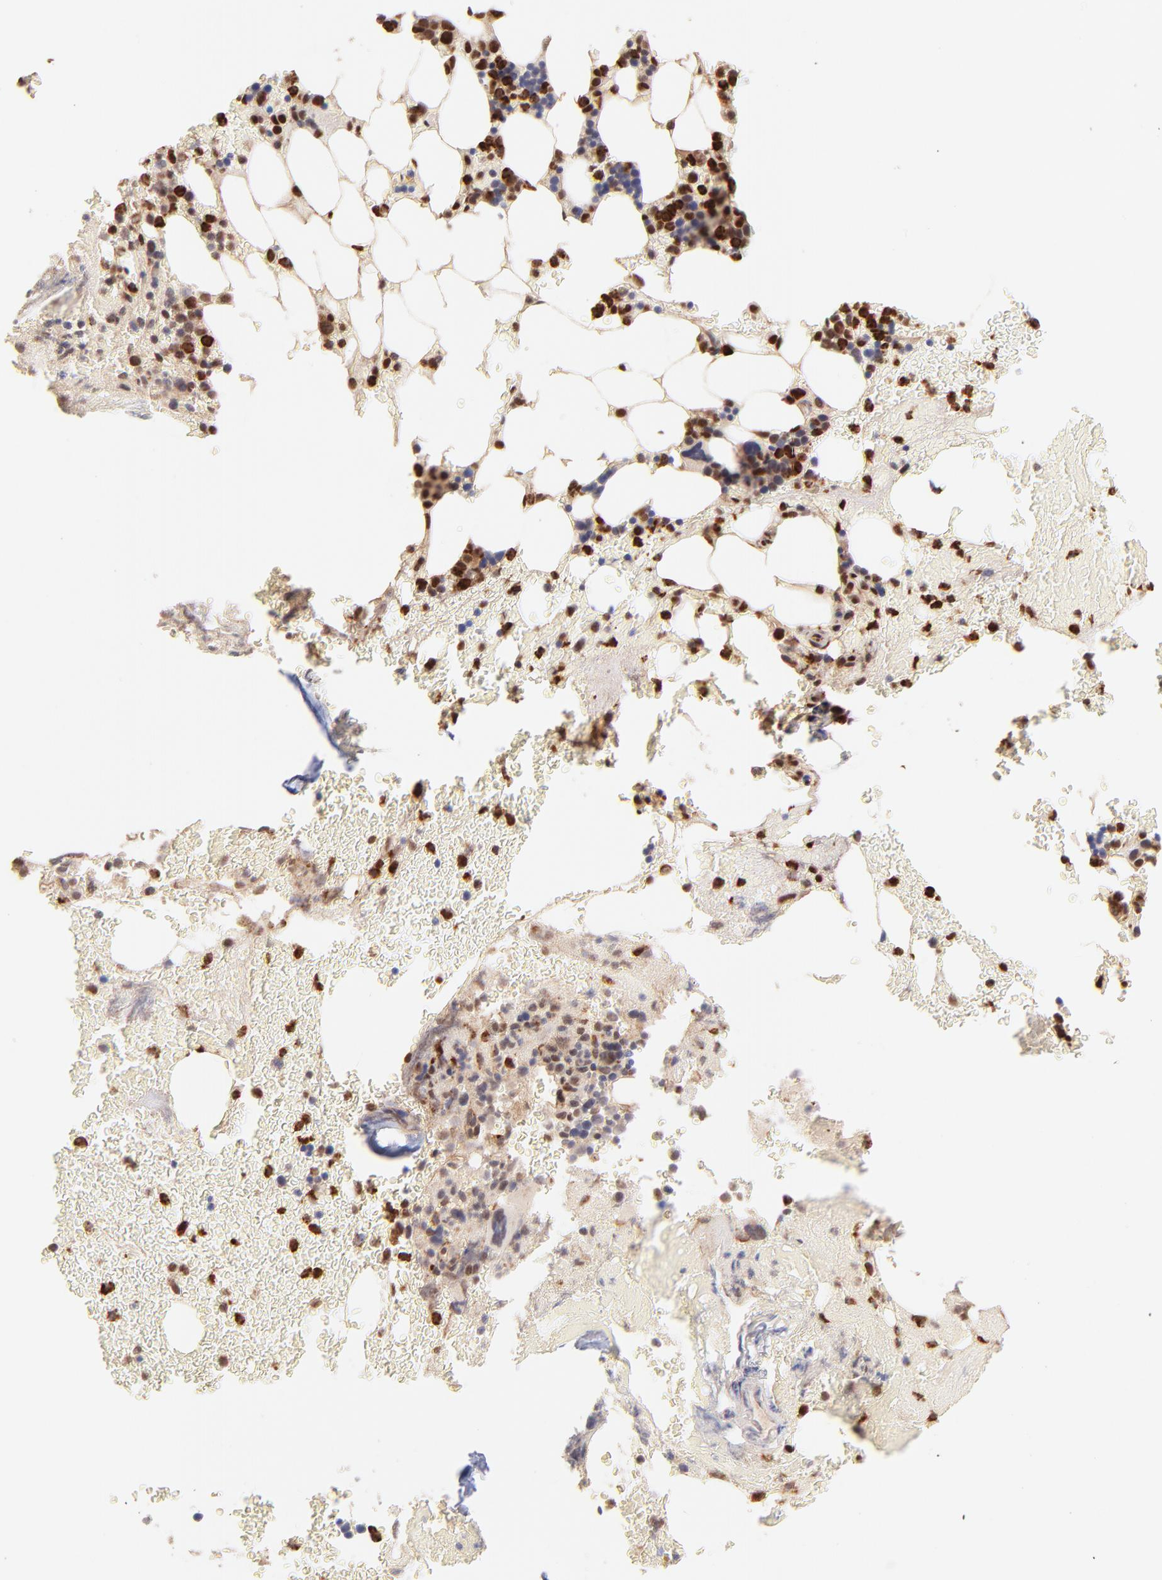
{"staining": {"intensity": "strong", "quantity": "25%-75%", "location": "nuclear"}, "tissue": "bone marrow", "cell_type": "Hematopoietic cells", "image_type": "normal", "snomed": [{"axis": "morphology", "description": "Normal tissue, NOS"}, {"axis": "topography", "description": "Bone marrow"}], "caption": "IHC staining of unremarkable bone marrow, which reveals high levels of strong nuclear staining in approximately 25%-75% of hematopoietic cells indicating strong nuclear protein positivity. The staining was performed using DAB (3,3'-diaminobenzidine) (brown) for protein detection and nuclei were counterstained in hematoxylin (blue).", "gene": "MED12", "patient": {"sex": "female", "age": 73}}